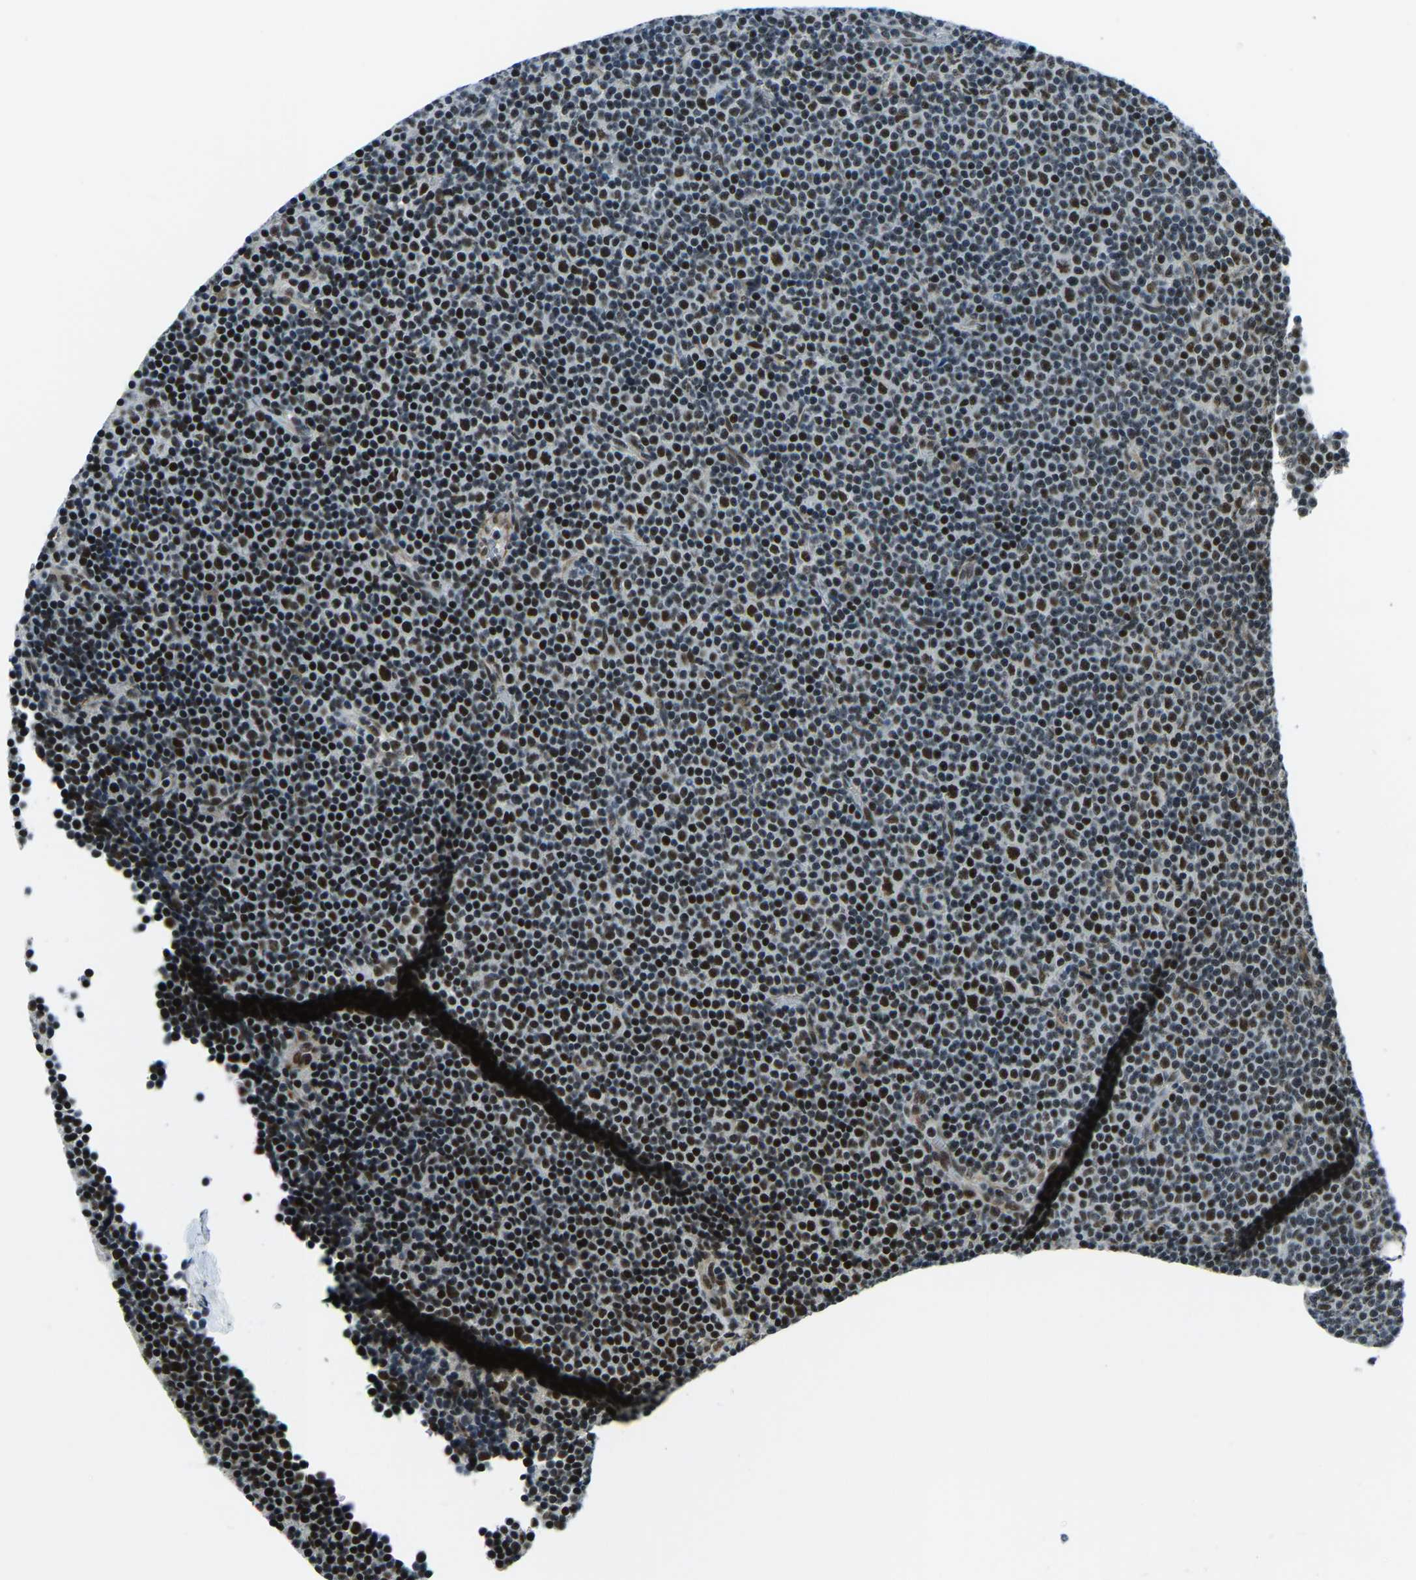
{"staining": {"intensity": "strong", "quantity": "25%-75%", "location": "nuclear"}, "tissue": "lymphoma", "cell_type": "Tumor cells", "image_type": "cancer", "snomed": [{"axis": "morphology", "description": "Malignant lymphoma, non-Hodgkin's type, Low grade"}, {"axis": "topography", "description": "Lymph node"}], "caption": "Immunohistochemical staining of malignant lymphoma, non-Hodgkin's type (low-grade) shows high levels of strong nuclear protein expression in about 25%-75% of tumor cells.", "gene": "PRCC", "patient": {"sex": "female", "age": 67}}